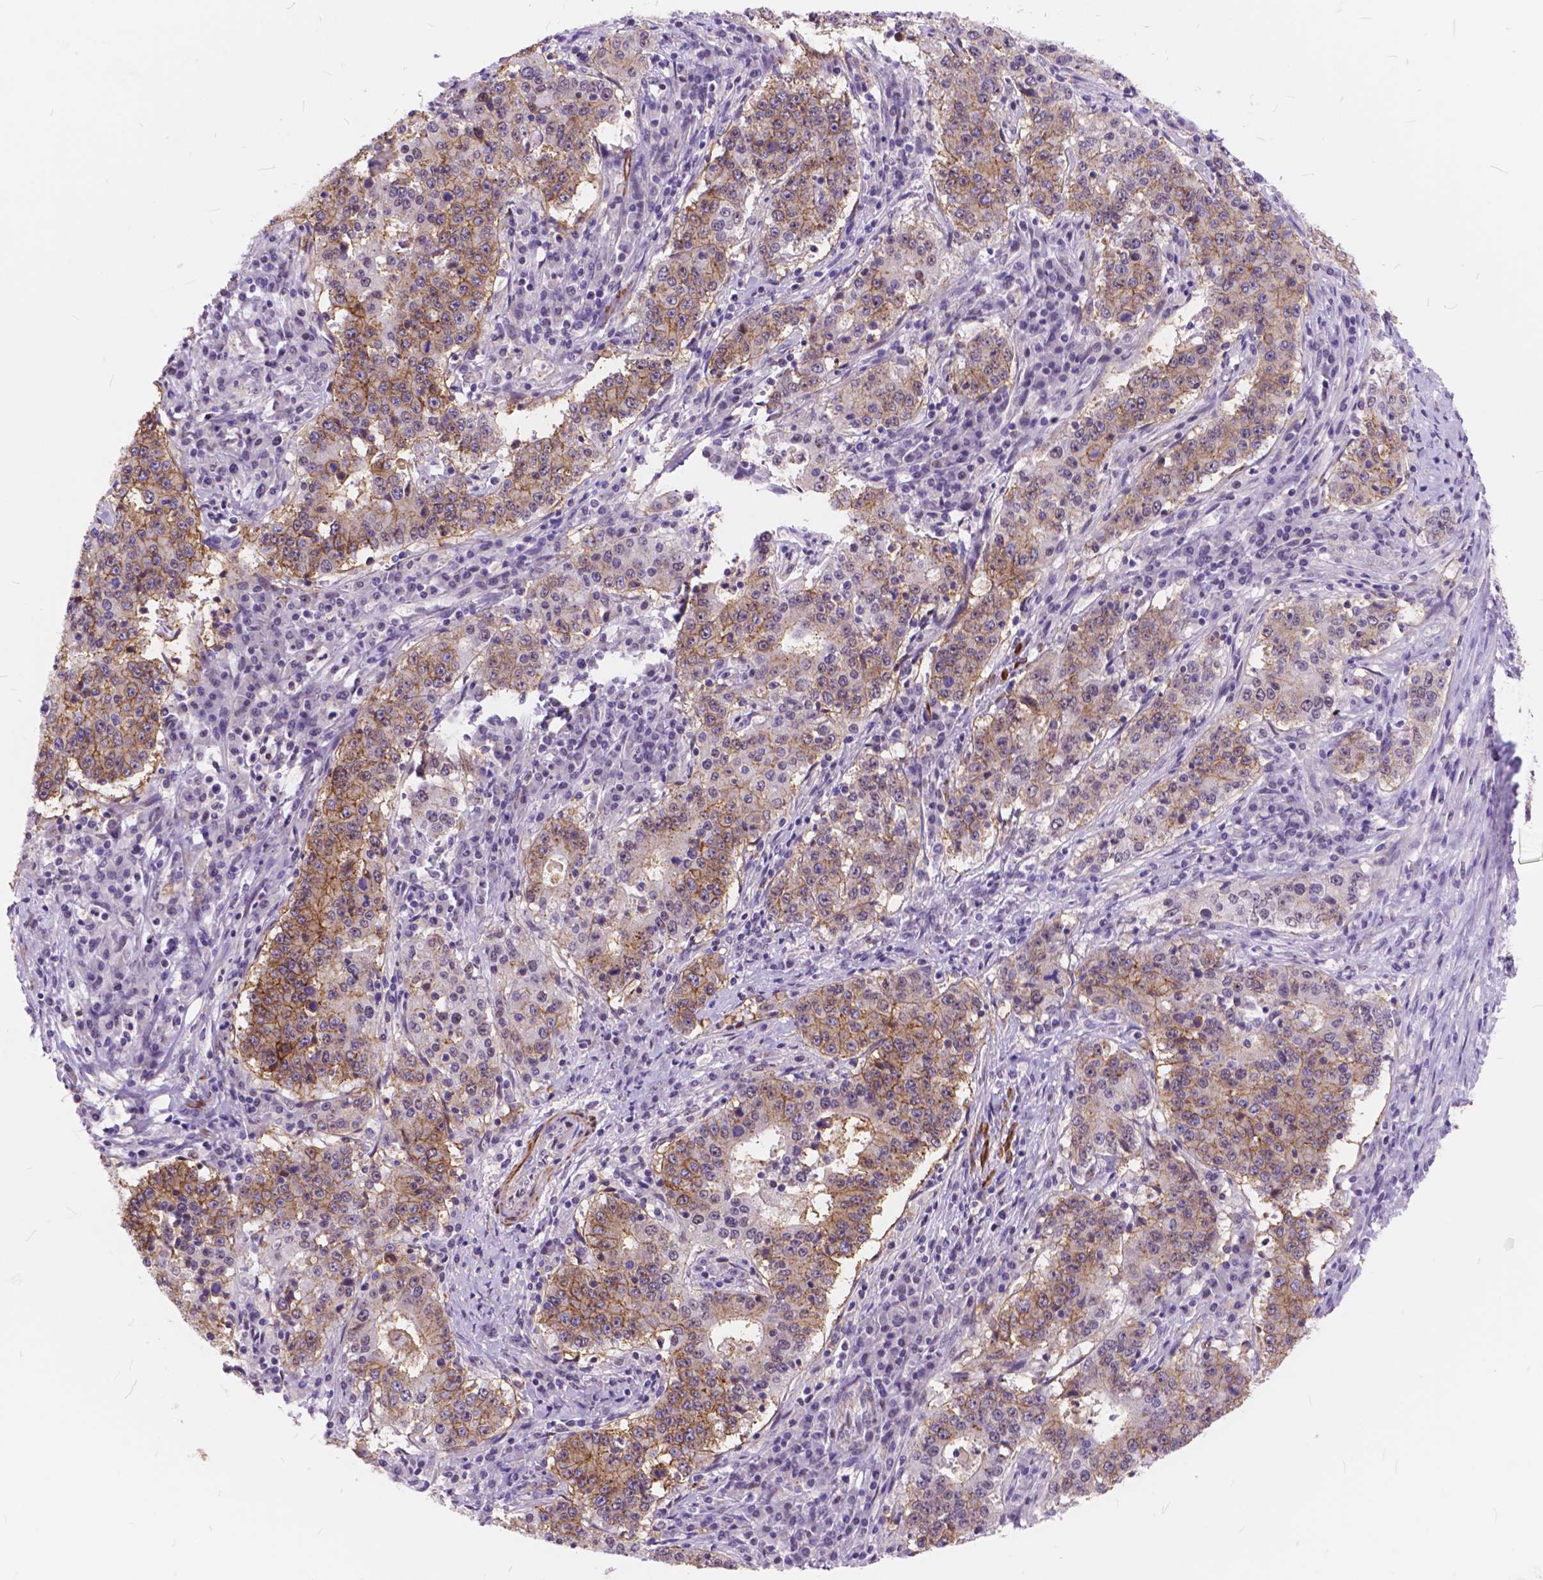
{"staining": {"intensity": "moderate", "quantity": ">75%", "location": "cytoplasmic/membranous"}, "tissue": "stomach cancer", "cell_type": "Tumor cells", "image_type": "cancer", "snomed": [{"axis": "morphology", "description": "Adenocarcinoma, NOS"}, {"axis": "topography", "description": "Stomach"}], "caption": "There is medium levels of moderate cytoplasmic/membranous staining in tumor cells of stomach cancer, as demonstrated by immunohistochemical staining (brown color).", "gene": "MAN2C1", "patient": {"sex": "male", "age": 59}}